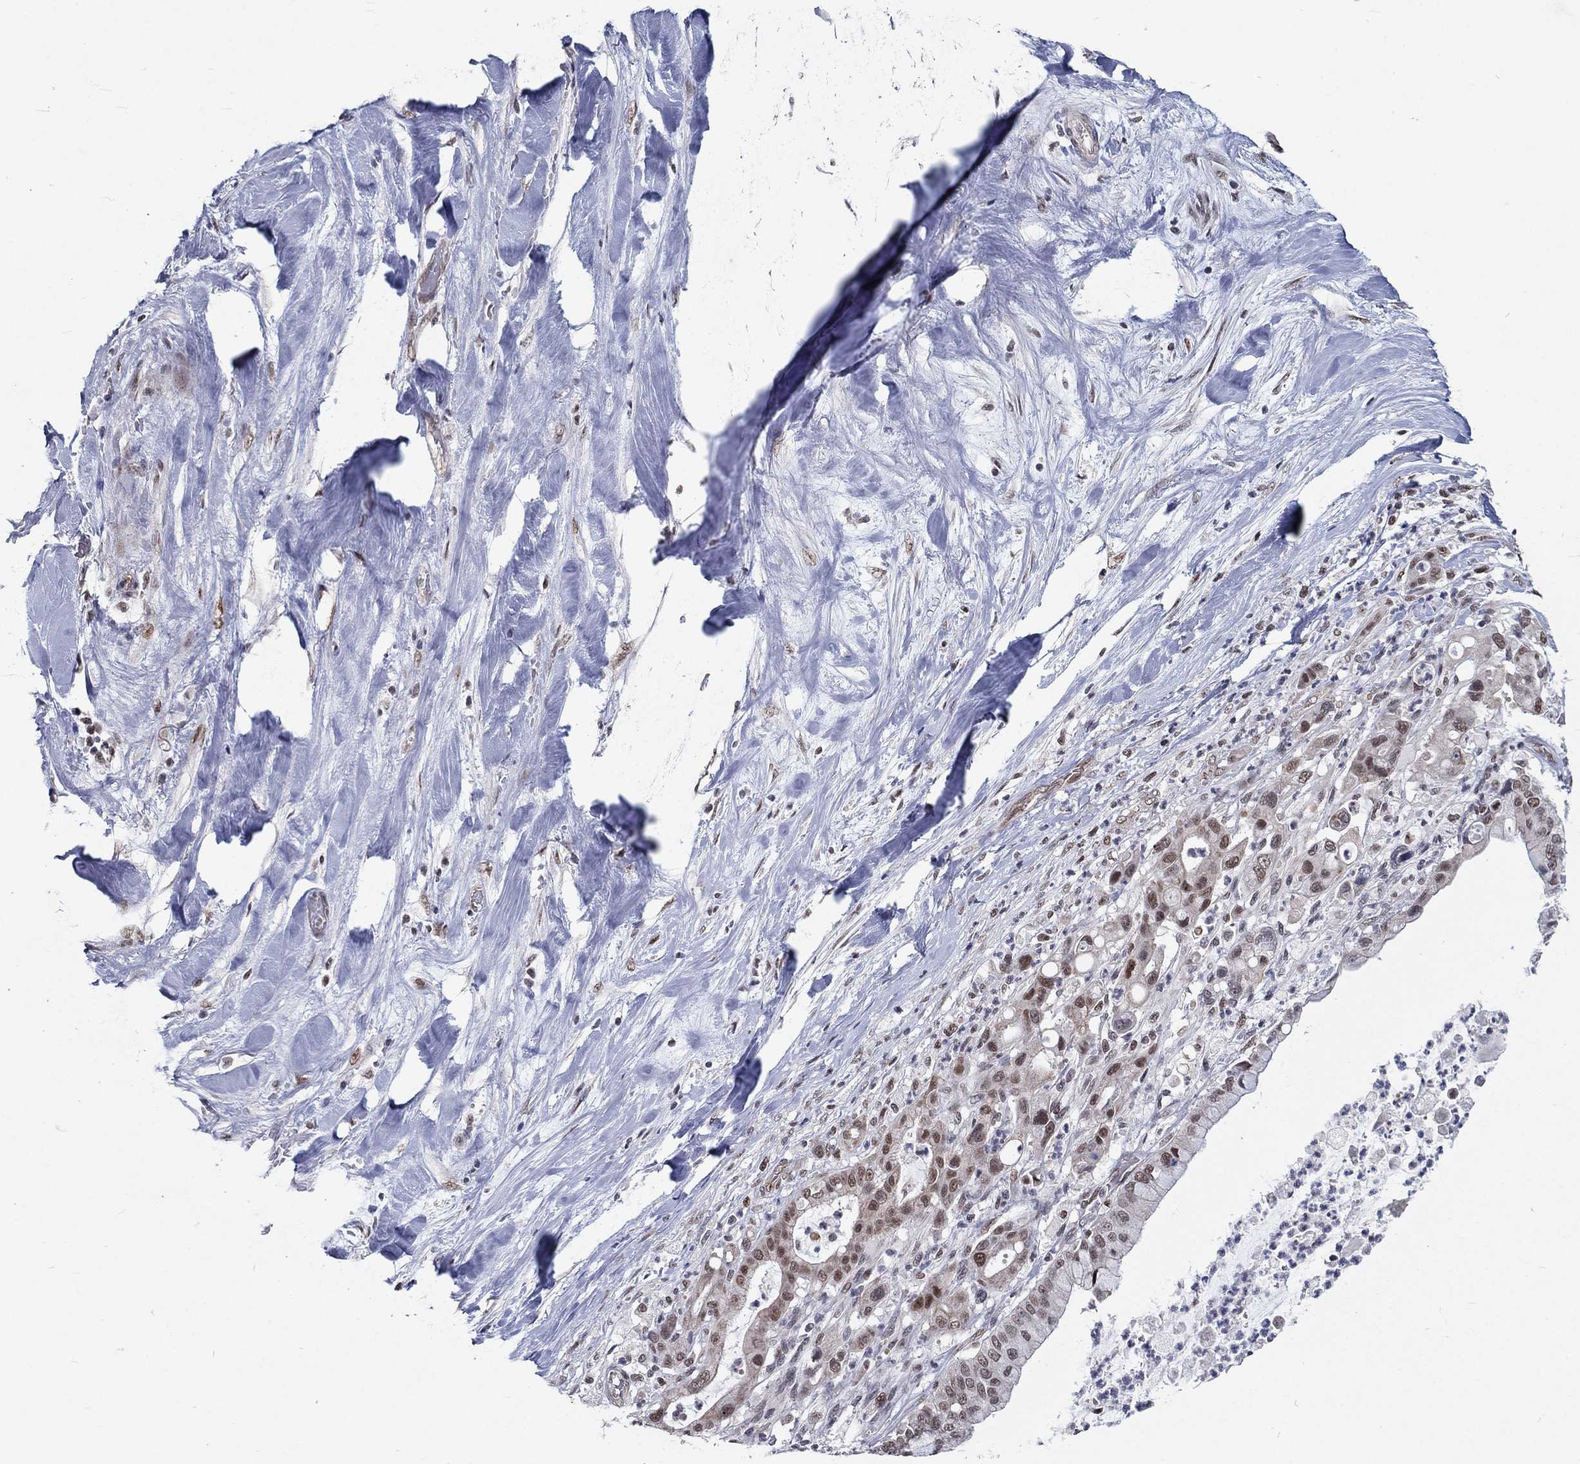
{"staining": {"intensity": "moderate", "quantity": "<25%", "location": "nuclear"}, "tissue": "liver cancer", "cell_type": "Tumor cells", "image_type": "cancer", "snomed": [{"axis": "morphology", "description": "Cholangiocarcinoma"}, {"axis": "topography", "description": "Liver"}], "caption": "Liver cancer (cholangiocarcinoma) stained for a protein (brown) exhibits moderate nuclear positive expression in about <25% of tumor cells.", "gene": "ZBED1", "patient": {"sex": "female", "age": 54}}